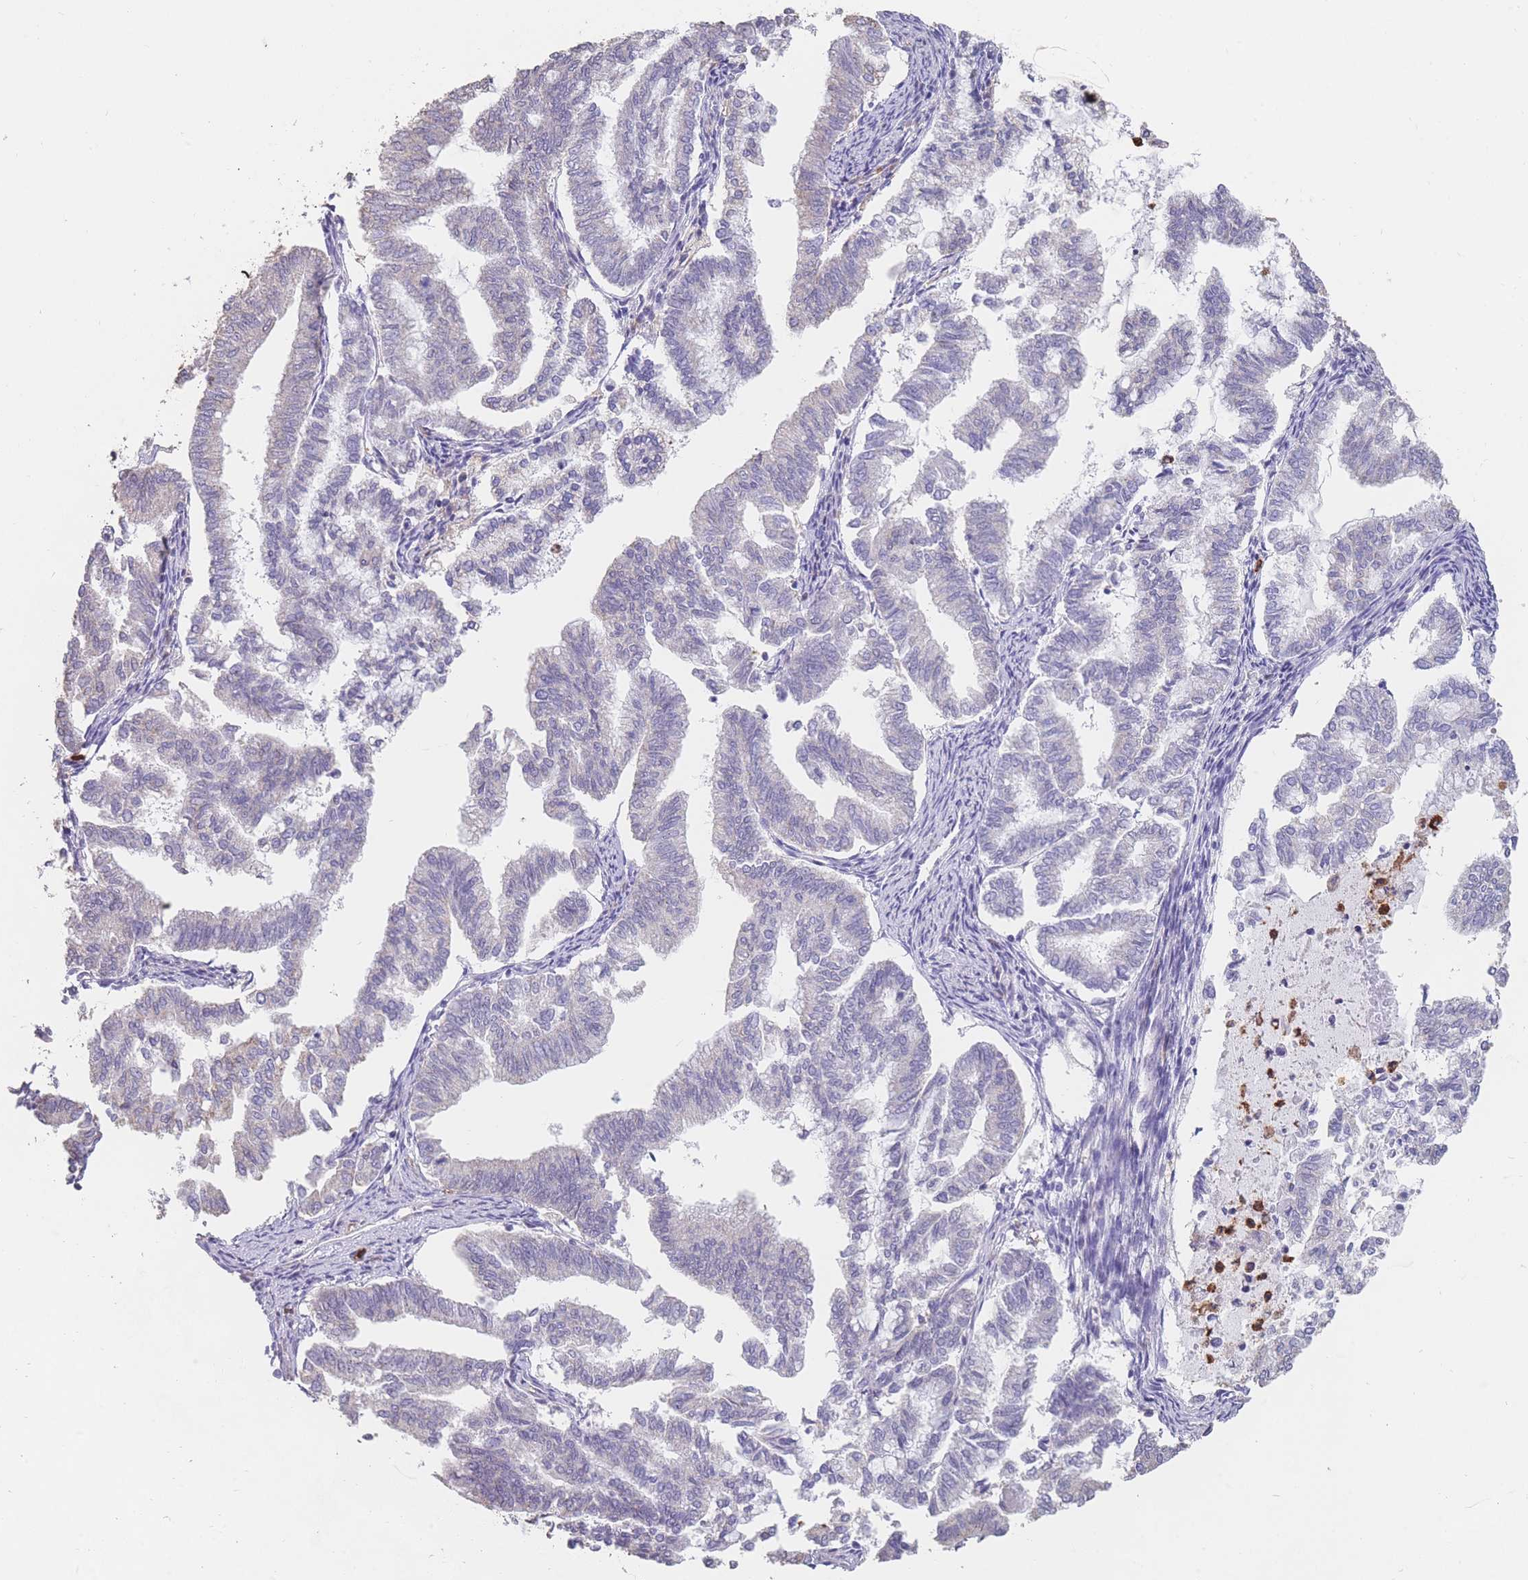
{"staining": {"intensity": "negative", "quantity": "none", "location": "none"}, "tissue": "endometrial cancer", "cell_type": "Tumor cells", "image_type": "cancer", "snomed": [{"axis": "morphology", "description": "Adenocarcinoma, NOS"}, {"axis": "topography", "description": "Endometrium"}], "caption": "High power microscopy photomicrograph of an immunohistochemistry (IHC) photomicrograph of endometrial cancer, revealing no significant expression in tumor cells.", "gene": "CLEC12A", "patient": {"sex": "female", "age": 79}}